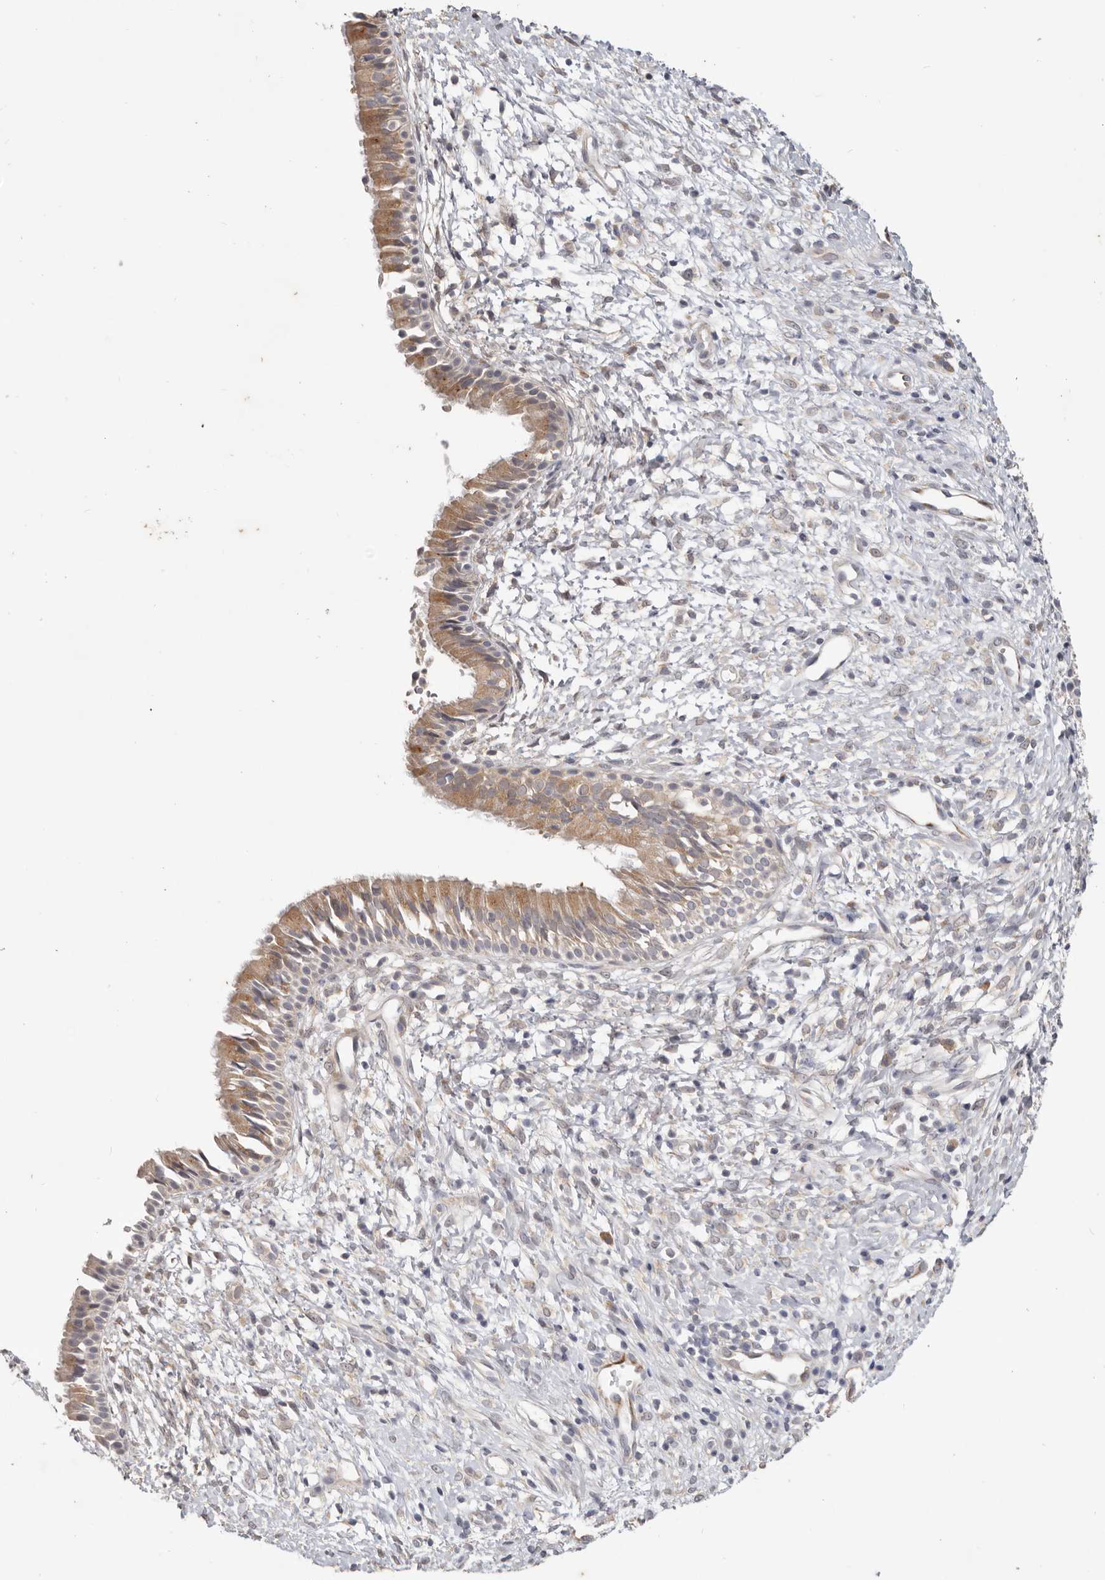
{"staining": {"intensity": "moderate", "quantity": ">75%", "location": "cytoplasmic/membranous"}, "tissue": "nasopharynx", "cell_type": "Respiratory epithelial cells", "image_type": "normal", "snomed": [{"axis": "morphology", "description": "Normal tissue, NOS"}, {"axis": "topography", "description": "Nasopharynx"}], "caption": "A medium amount of moderate cytoplasmic/membranous staining is identified in about >75% of respiratory epithelial cells in unremarkable nasopharynx. Using DAB (brown) and hematoxylin (blue) stains, captured at high magnification using brightfield microscopy.", "gene": "WDR77", "patient": {"sex": "male", "age": 22}}